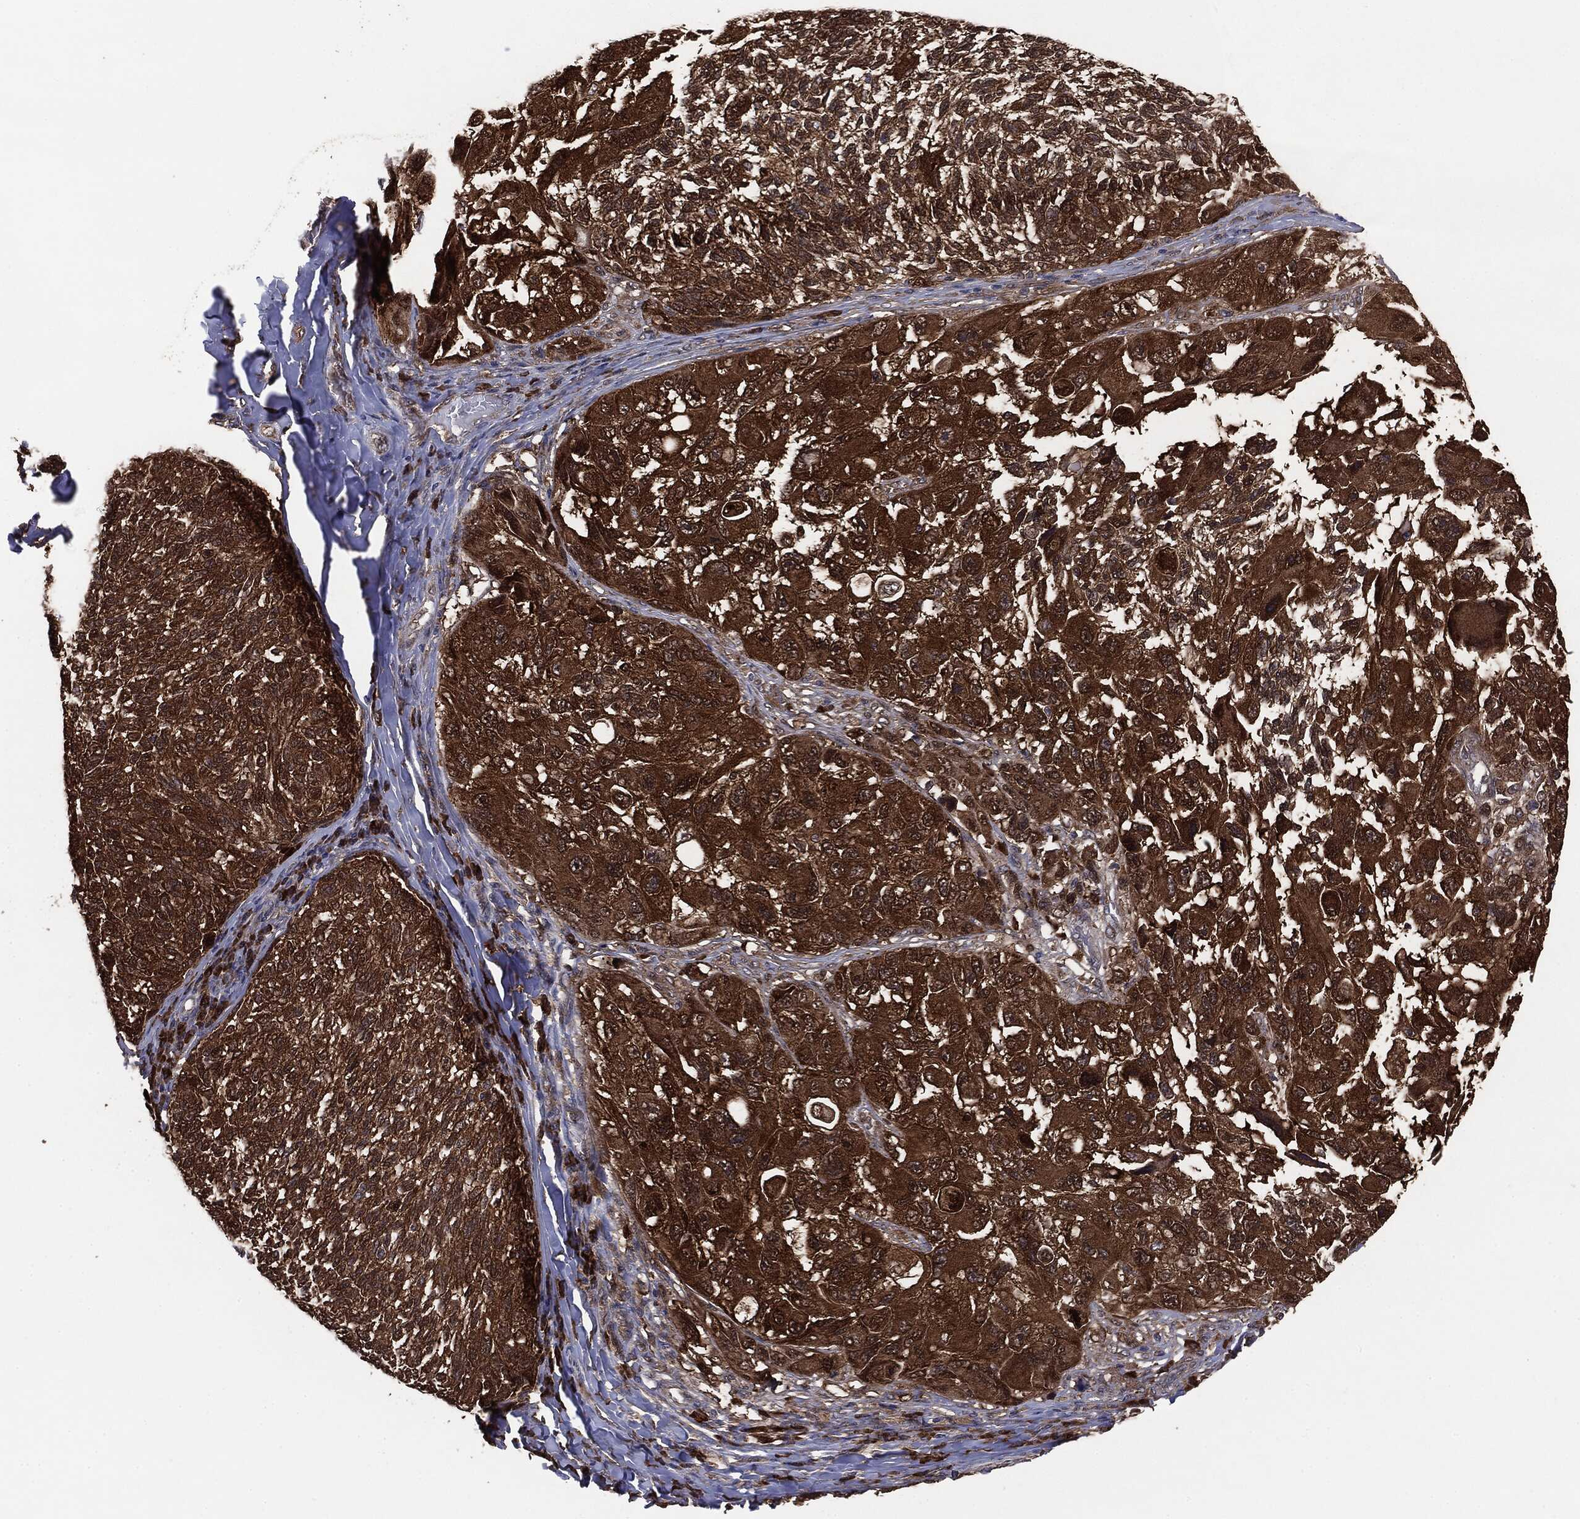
{"staining": {"intensity": "strong", "quantity": ">75%", "location": "cytoplasmic/membranous"}, "tissue": "melanoma", "cell_type": "Tumor cells", "image_type": "cancer", "snomed": [{"axis": "morphology", "description": "Malignant melanoma, NOS"}, {"axis": "topography", "description": "Skin"}], "caption": "About >75% of tumor cells in melanoma demonstrate strong cytoplasmic/membranous protein expression as visualized by brown immunohistochemical staining.", "gene": "NME1", "patient": {"sex": "female", "age": 73}}